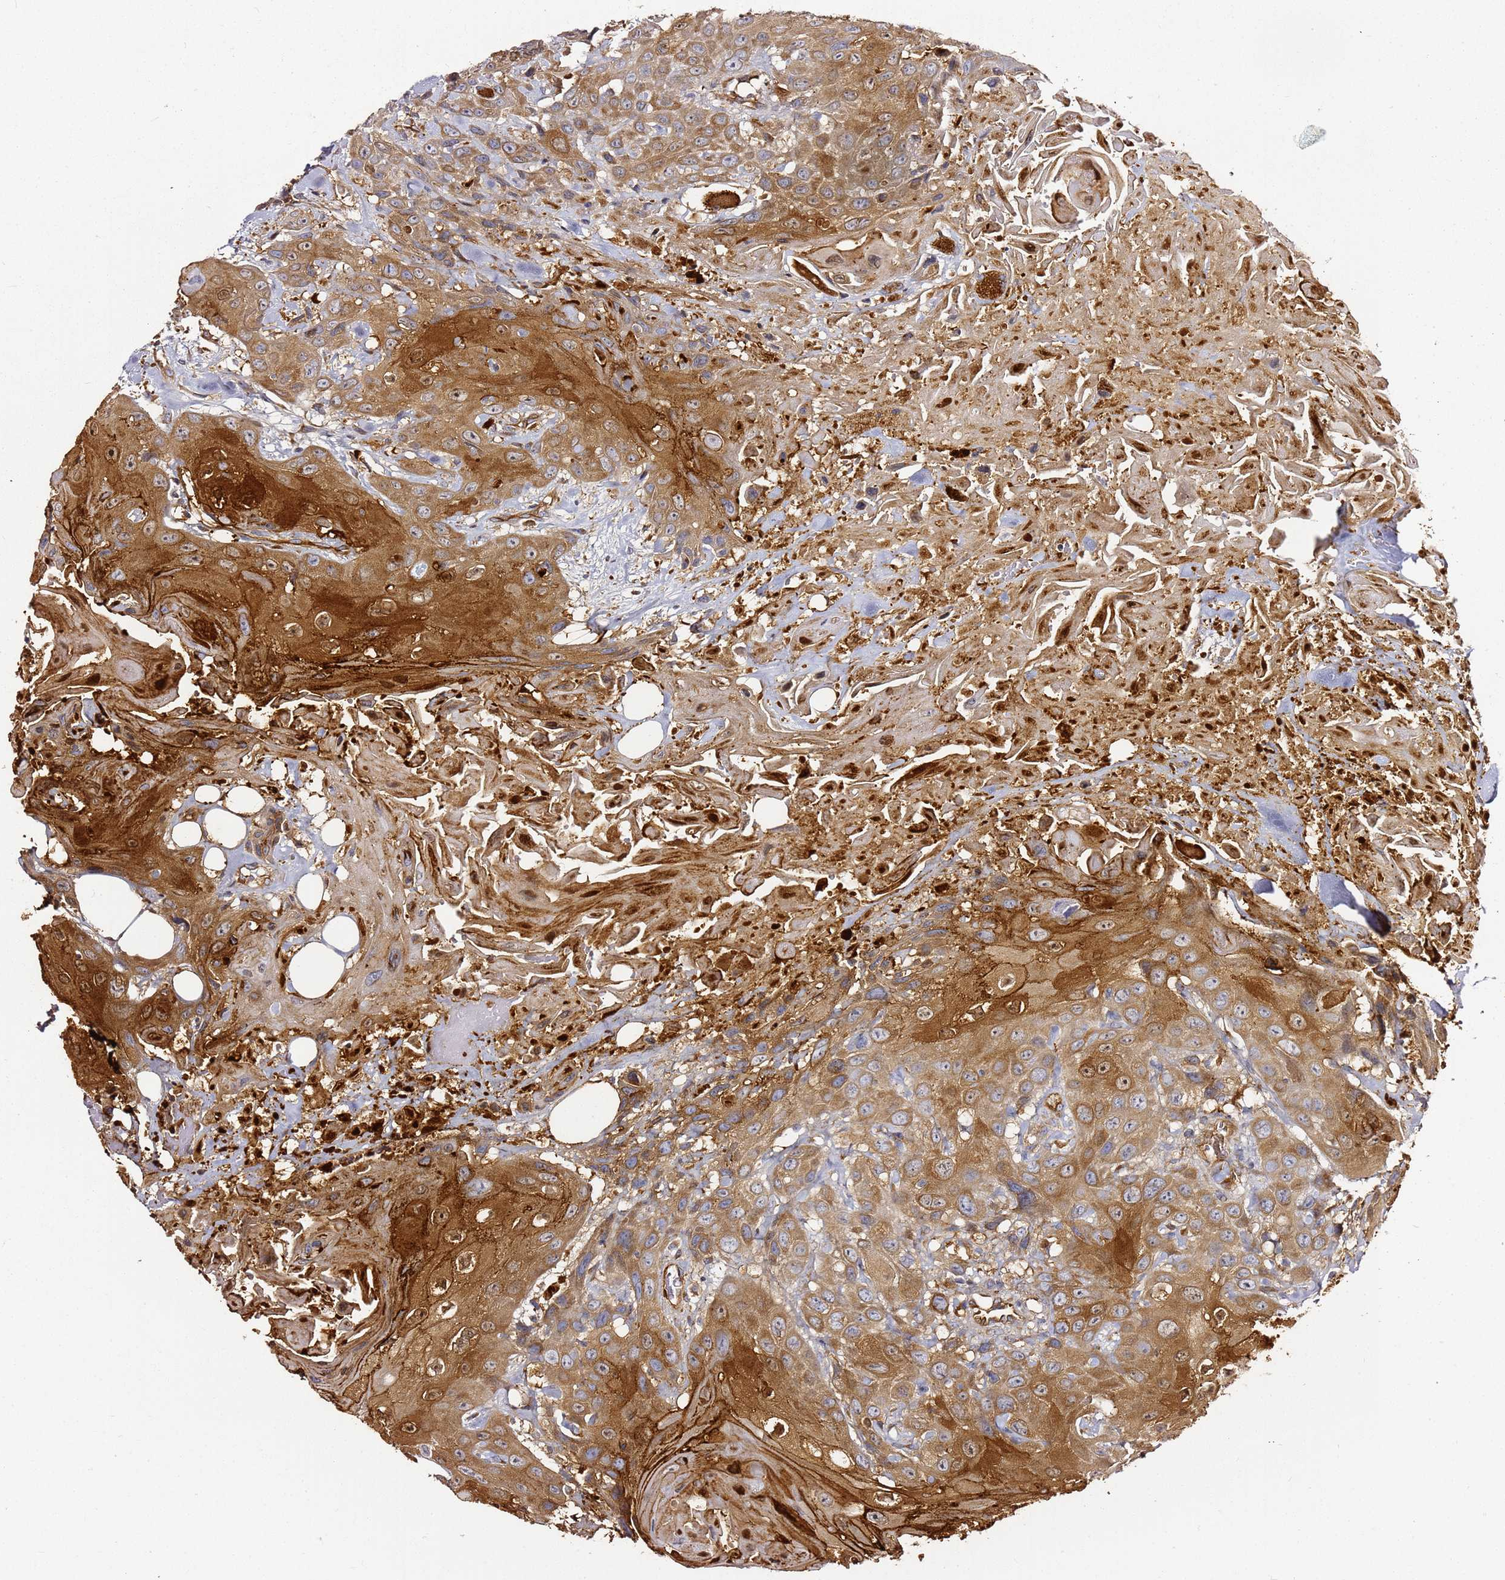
{"staining": {"intensity": "strong", "quantity": "25%-75%", "location": "cytoplasmic/membranous,nuclear"}, "tissue": "head and neck cancer", "cell_type": "Tumor cells", "image_type": "cancer", "snomed": [{"axis": "morphology", "description": "Squamous cell carcinoma, NOS"}, {"axis": "topography", "description": "Head-Neck"}], "caption": "Protein positivity by immunohistochemistry demonstrates strong cytoplasmic/membranous and nuclear staining in about 25%-75% of tumor cells in head and neck cancer (squamous cell carcinoma).", "gene": "KIF7", "patient": {"sex": "male", "age": 81}}